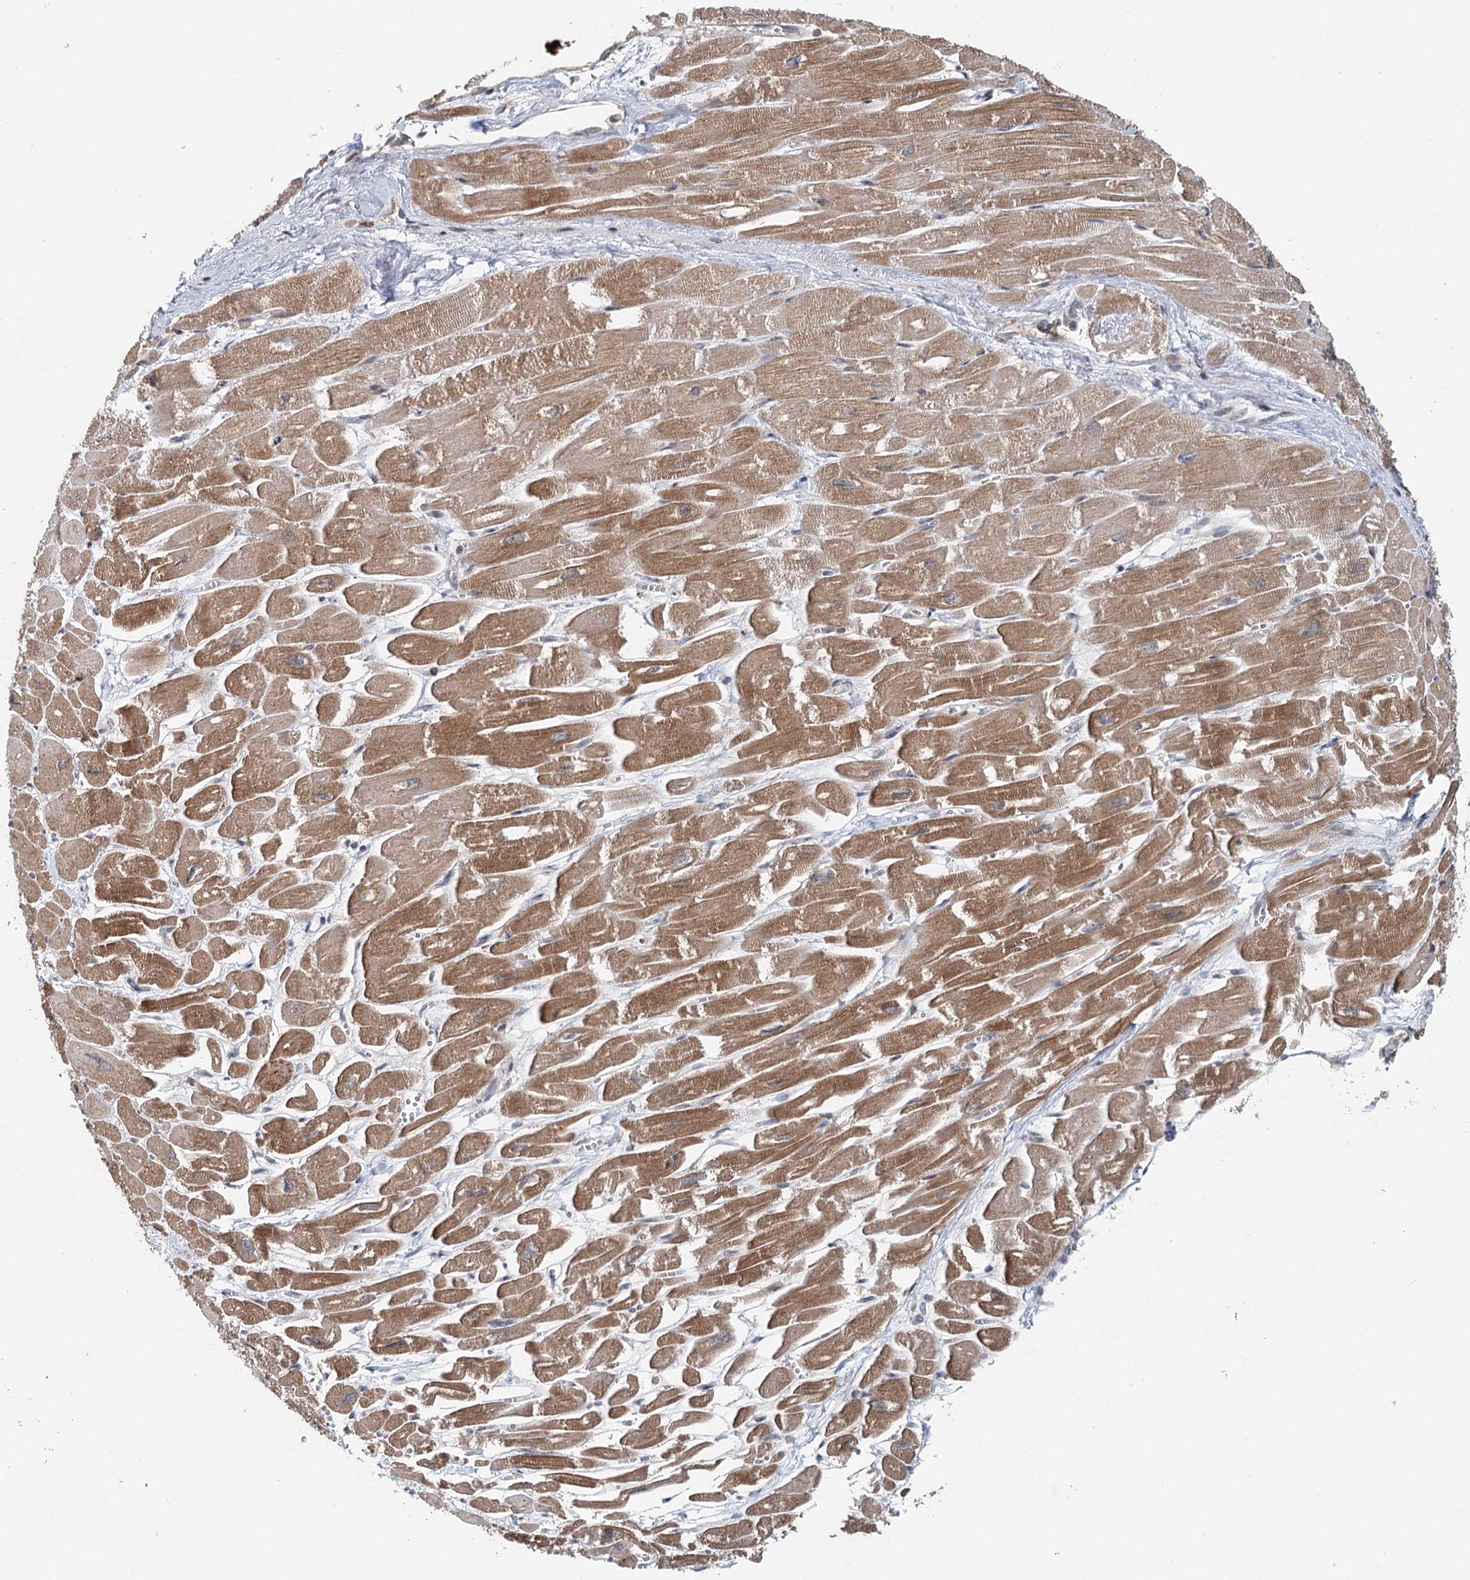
{"staining": {"intensity": "moderate", "quantity": ">75%", "location": "cytoplasmic/membranous"}, "tissue": "heart muscle", "cell_type": "Cardiomyocytes", "image_type": "normal", "snomed": [{"axis": "morphology", "description": "Normal tissue, NOS"}, {"axis": "topography", "description": "Heart"}], "caption": "A micrograph of heart muscle stained for a protein exhibits moderate cytoplasmic/membranous brown staining in cardiomyocytes. The staining was performed using DAB to visualize the protein expression in brown, while the nuclei were stained in blue with hematoxylin (Magnification: 20x).", "gene": "RNF111", "patient": {"sex": "male", "age": 54}}